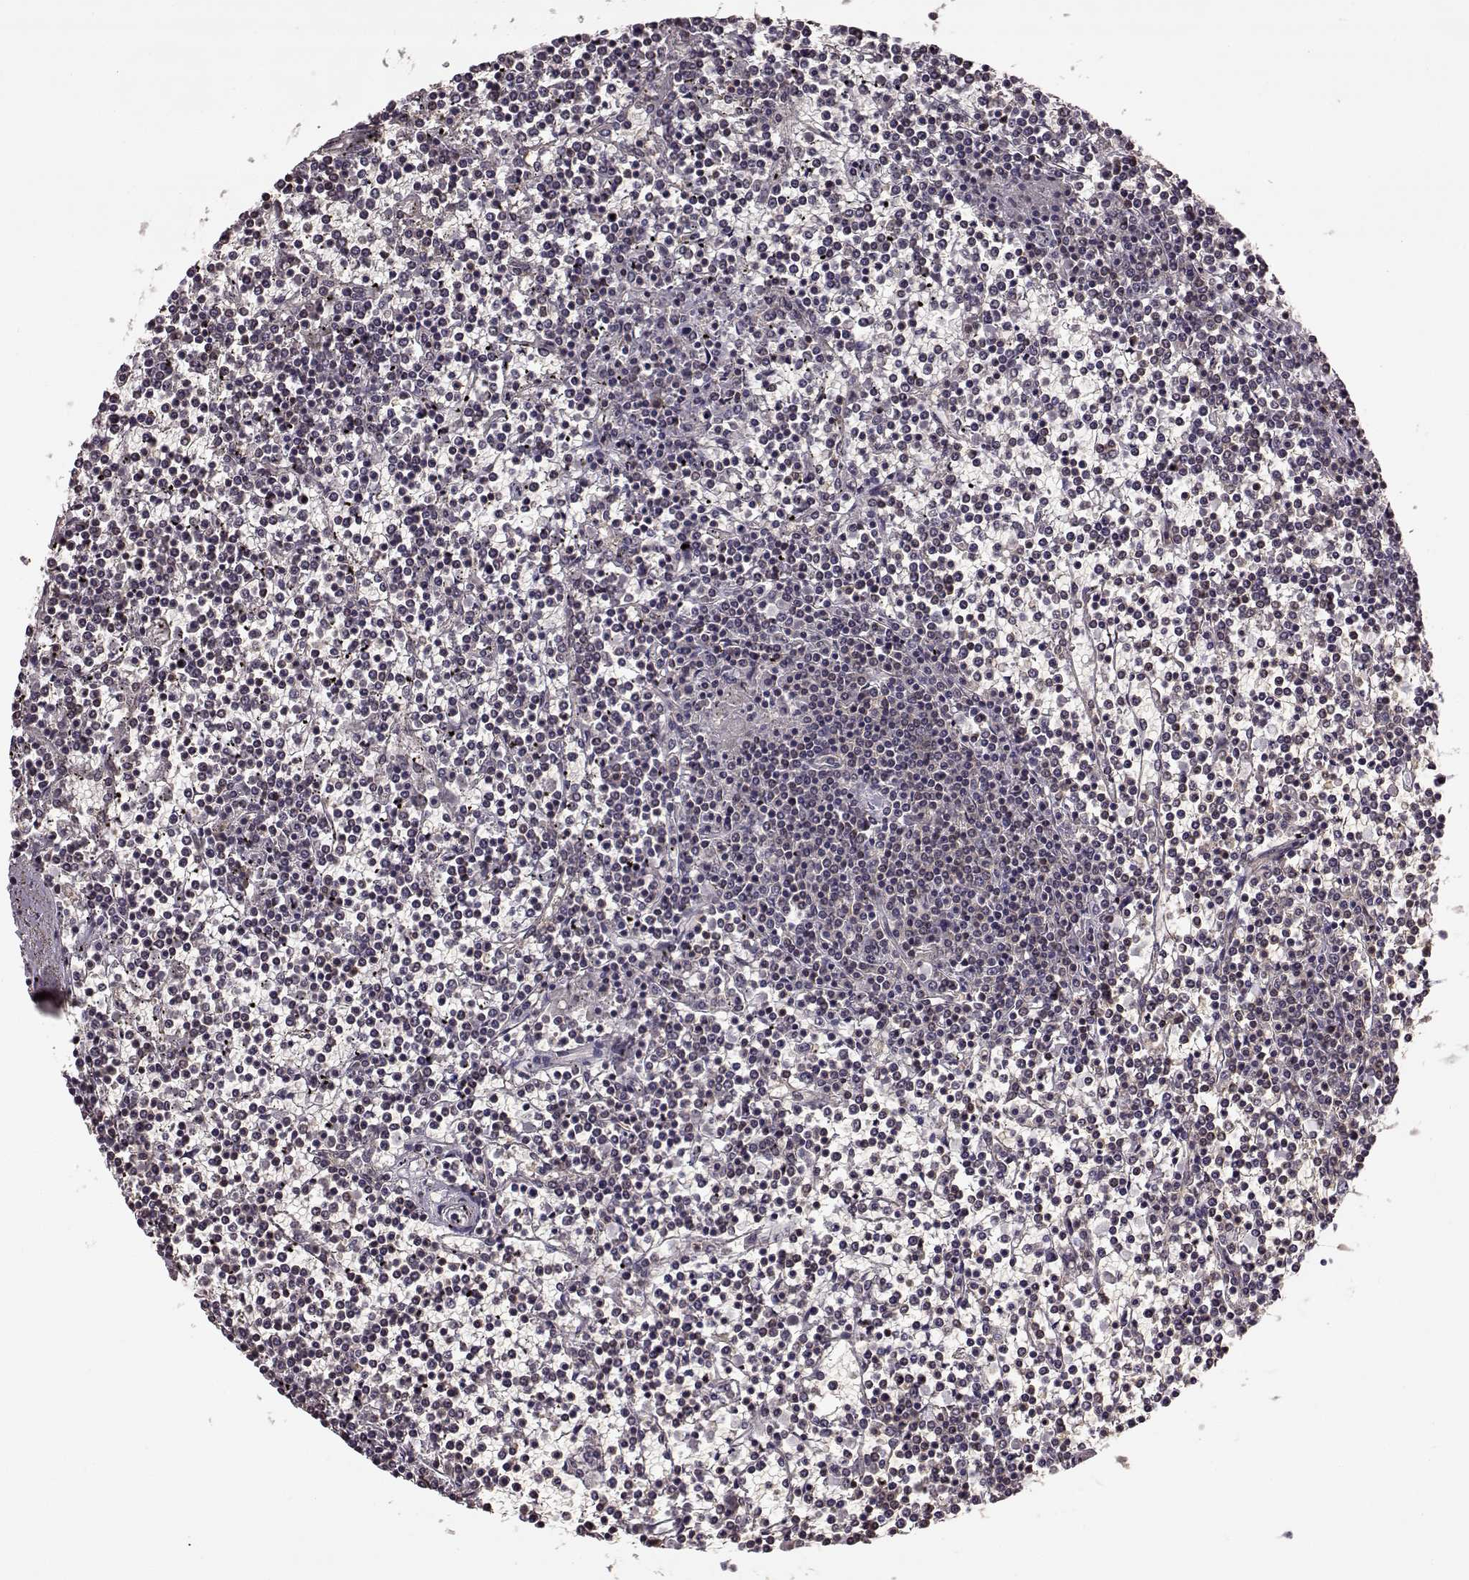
{"staining": {"intensity": "negative", "quantity": "none", "location": "none"}, "tissue": "lymphoma", "cell_type": "Tumor cells", "image_type": "cancer", "snomed": [{"axis": "morphology", "description": "Malignant lymphoma, non-Hodgkin's type, Low grade"}, {"axis": "topography", "description": "Spleen"}], "caption": "A micrograph of human malignant lymphoma, non-Hodgkin's type (low-grade) is negative for staining in tumor cells.", "gene": "FTO", "patient": {"sex": "female", "age": 19}}